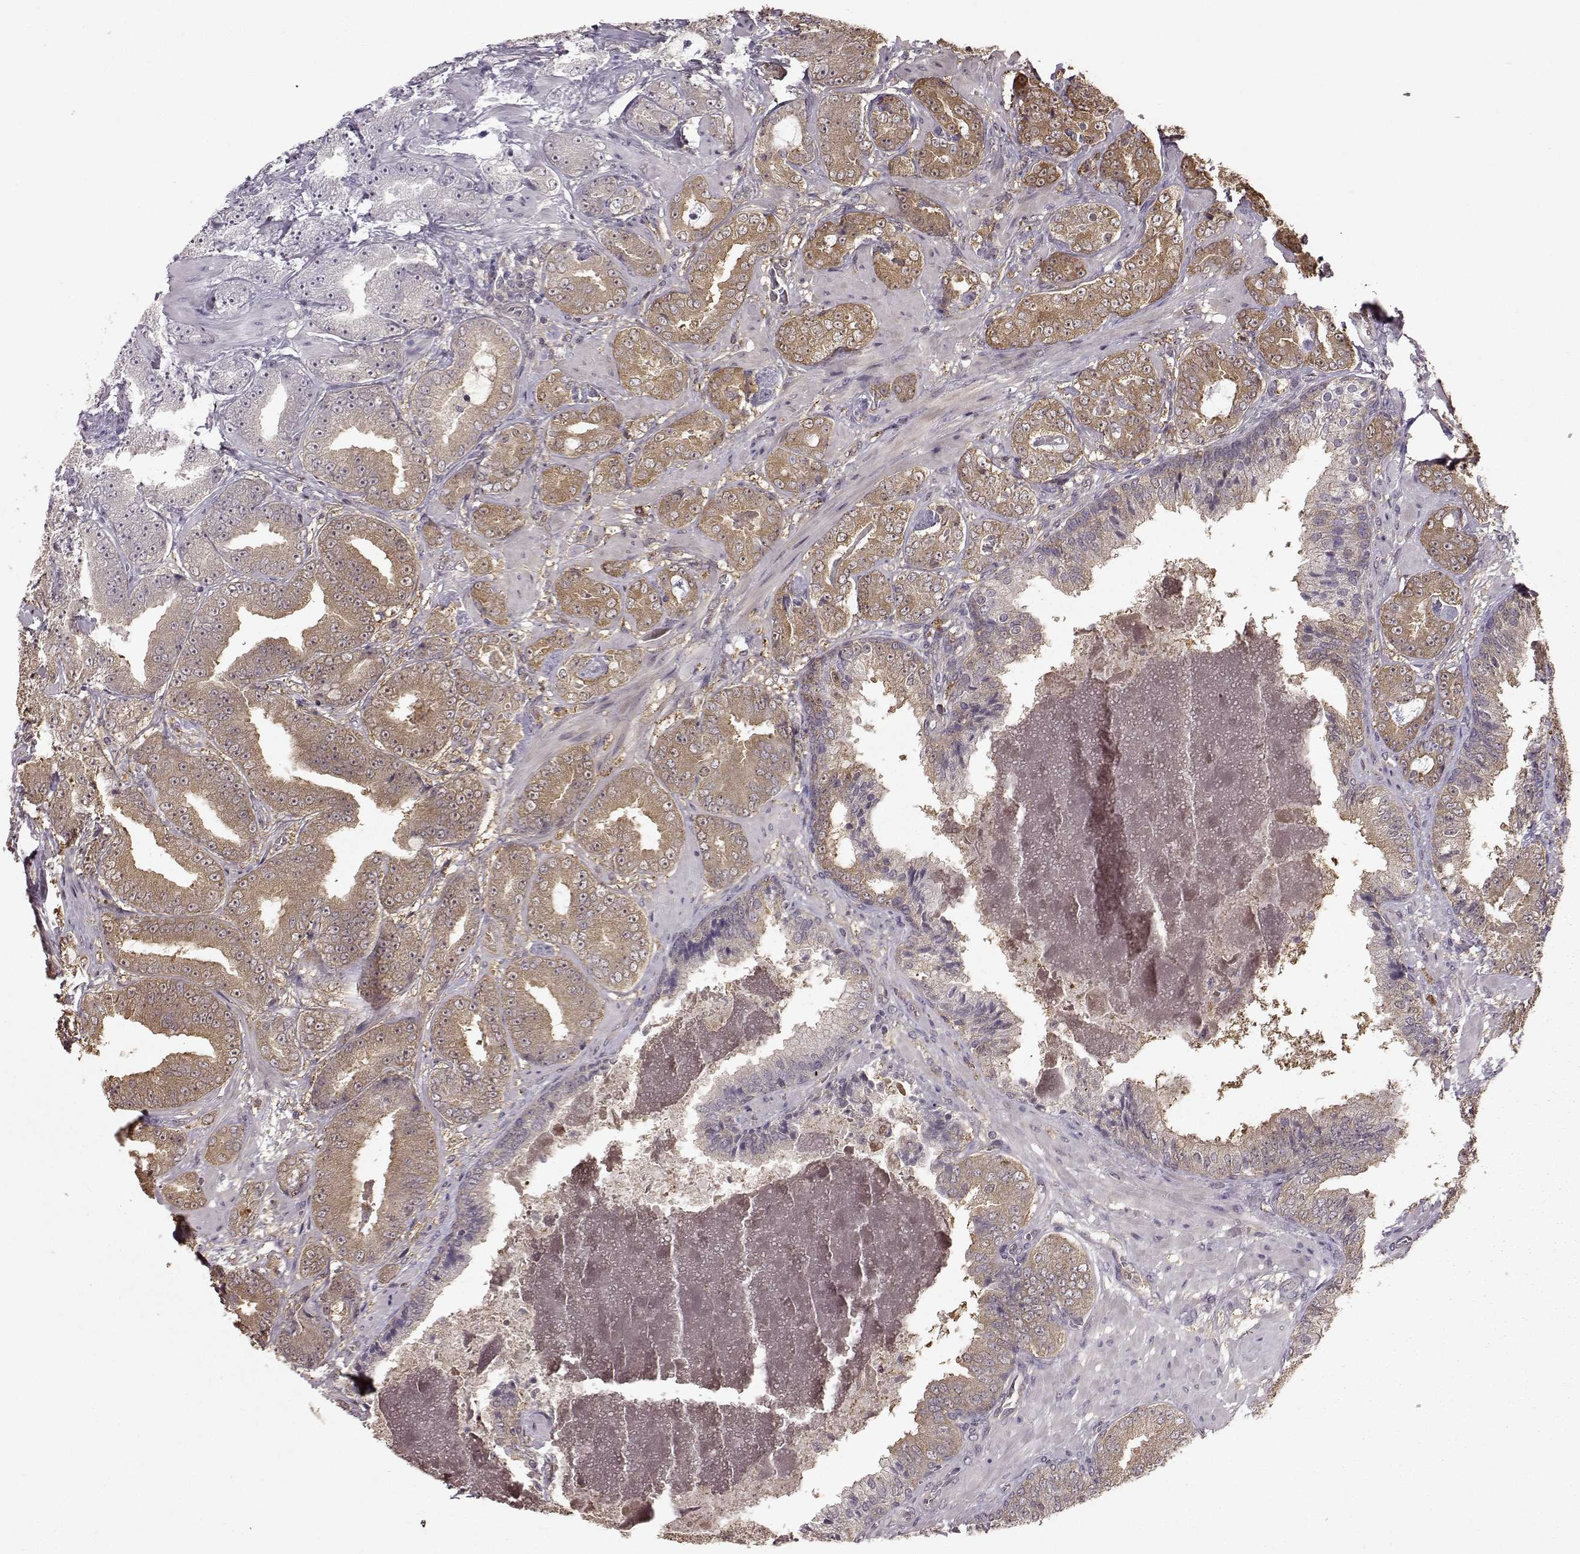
{"staining": {"intensity": "weak", "quantity": "25%-75%", "location": "cytoplasmic/membranous"}, "tissue": "prostate cancer", "cell_type": "Tumor cells", "image_type": "cancer", "snomed": [{"axis": "morphology", "description": "Adenocarcinoma, Low grade"}, {"axis": "topography", "description": "Prostate"}], "caption": "An immunohistochemistry (IHC) image of tumor tissue is shown. Protein staining in brown shows weak cytoplasmic/membranous positivity in prostate low-grade adenocarcinoma within tumor cells.", "gene": "NME1-NME2", "patient": {"sex": "male", "age": 60}}